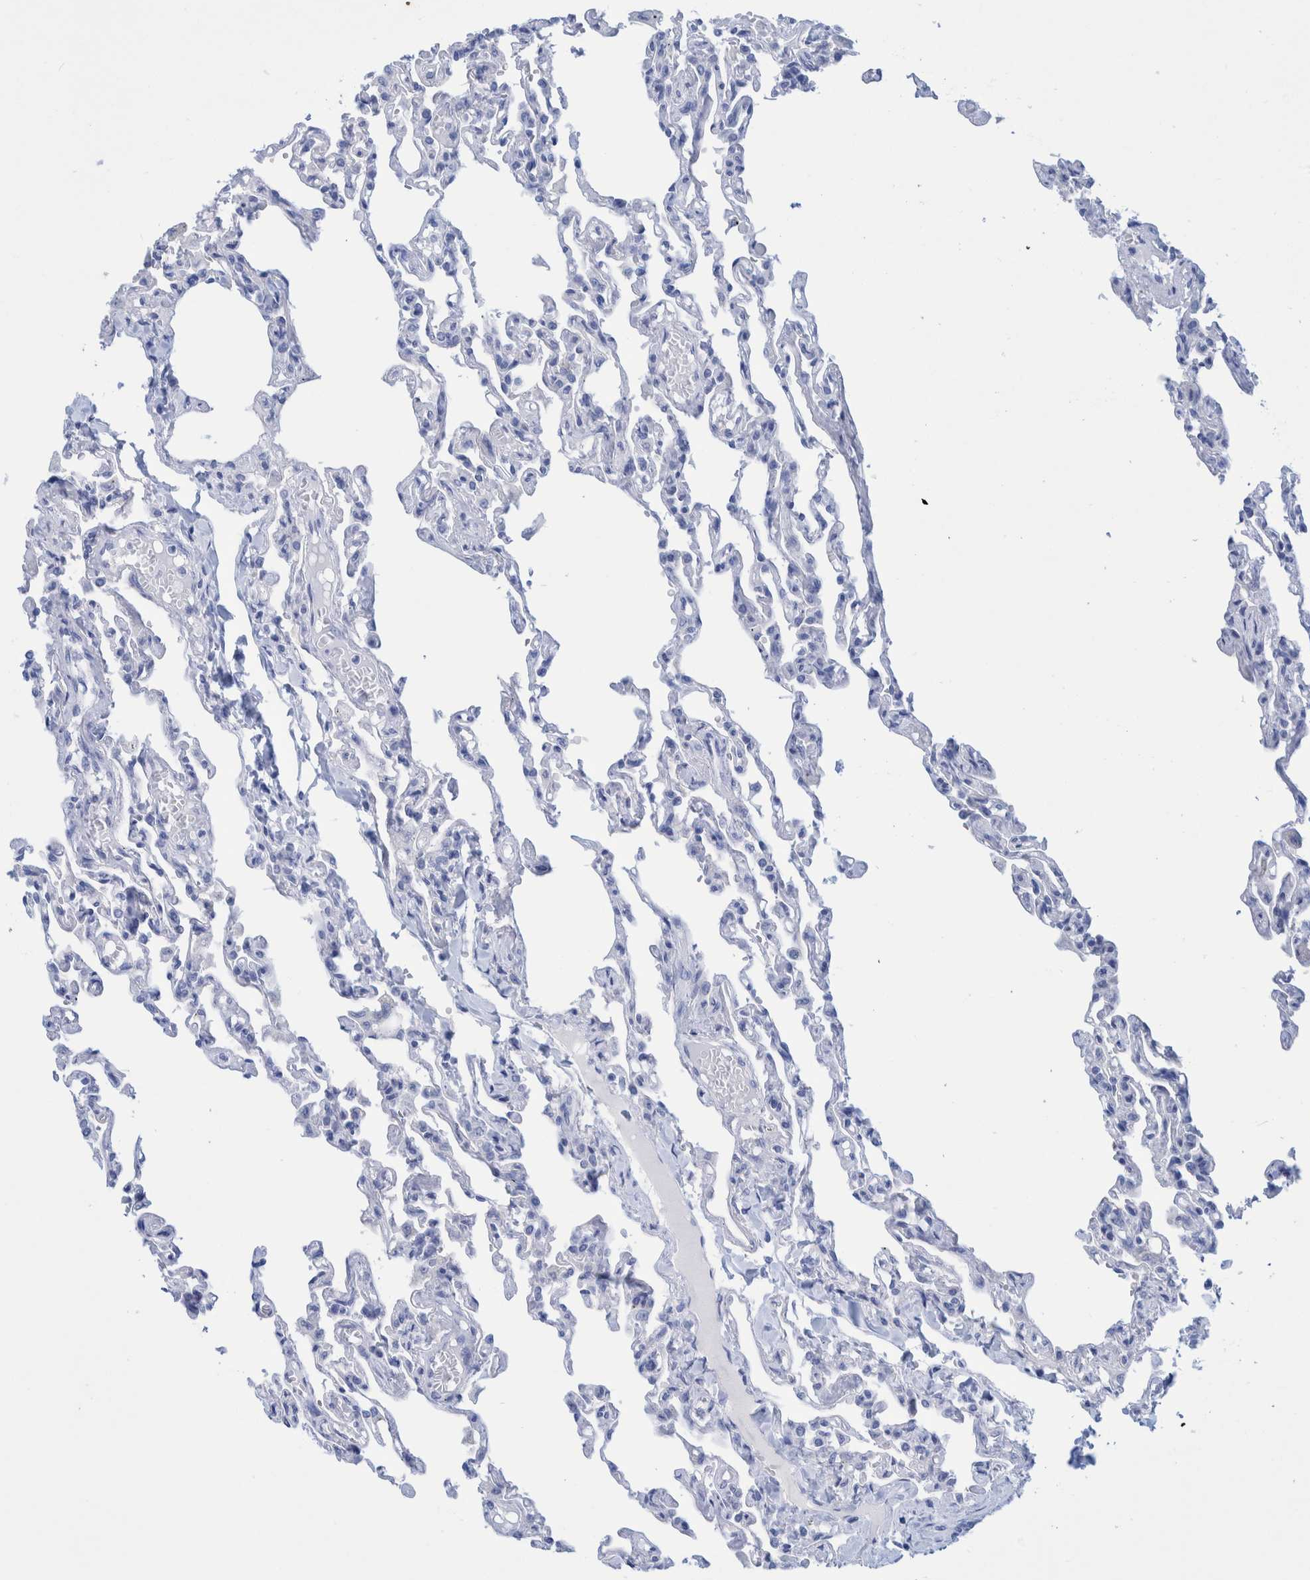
{"staining": {"intensity": "negative", "quantity": "none", "location": "none"}, "tissue": "lung", "cell_type": "Alveolar cells", "image_type": "normal", "snomed": [{"axis": "morphology", "description": "Normal tissue, NOS"}, {"axis": "topography", "description": "Lung"}], "caption": "High magnification brightfield microscopy of unremarkable lung stained with DAB (3,3'-diaminobenzidine) (brown) and counterstained with hematoxylin (blue): alveolar cells show no significant positivity. (Stains: DAB immunohistochemistry (IHC) with hematoxylin counter stain, Microscopy: brightfield microscopy at high magnification).", "gene": "PERP", "patient": {"sex": "male", "age": 21}}